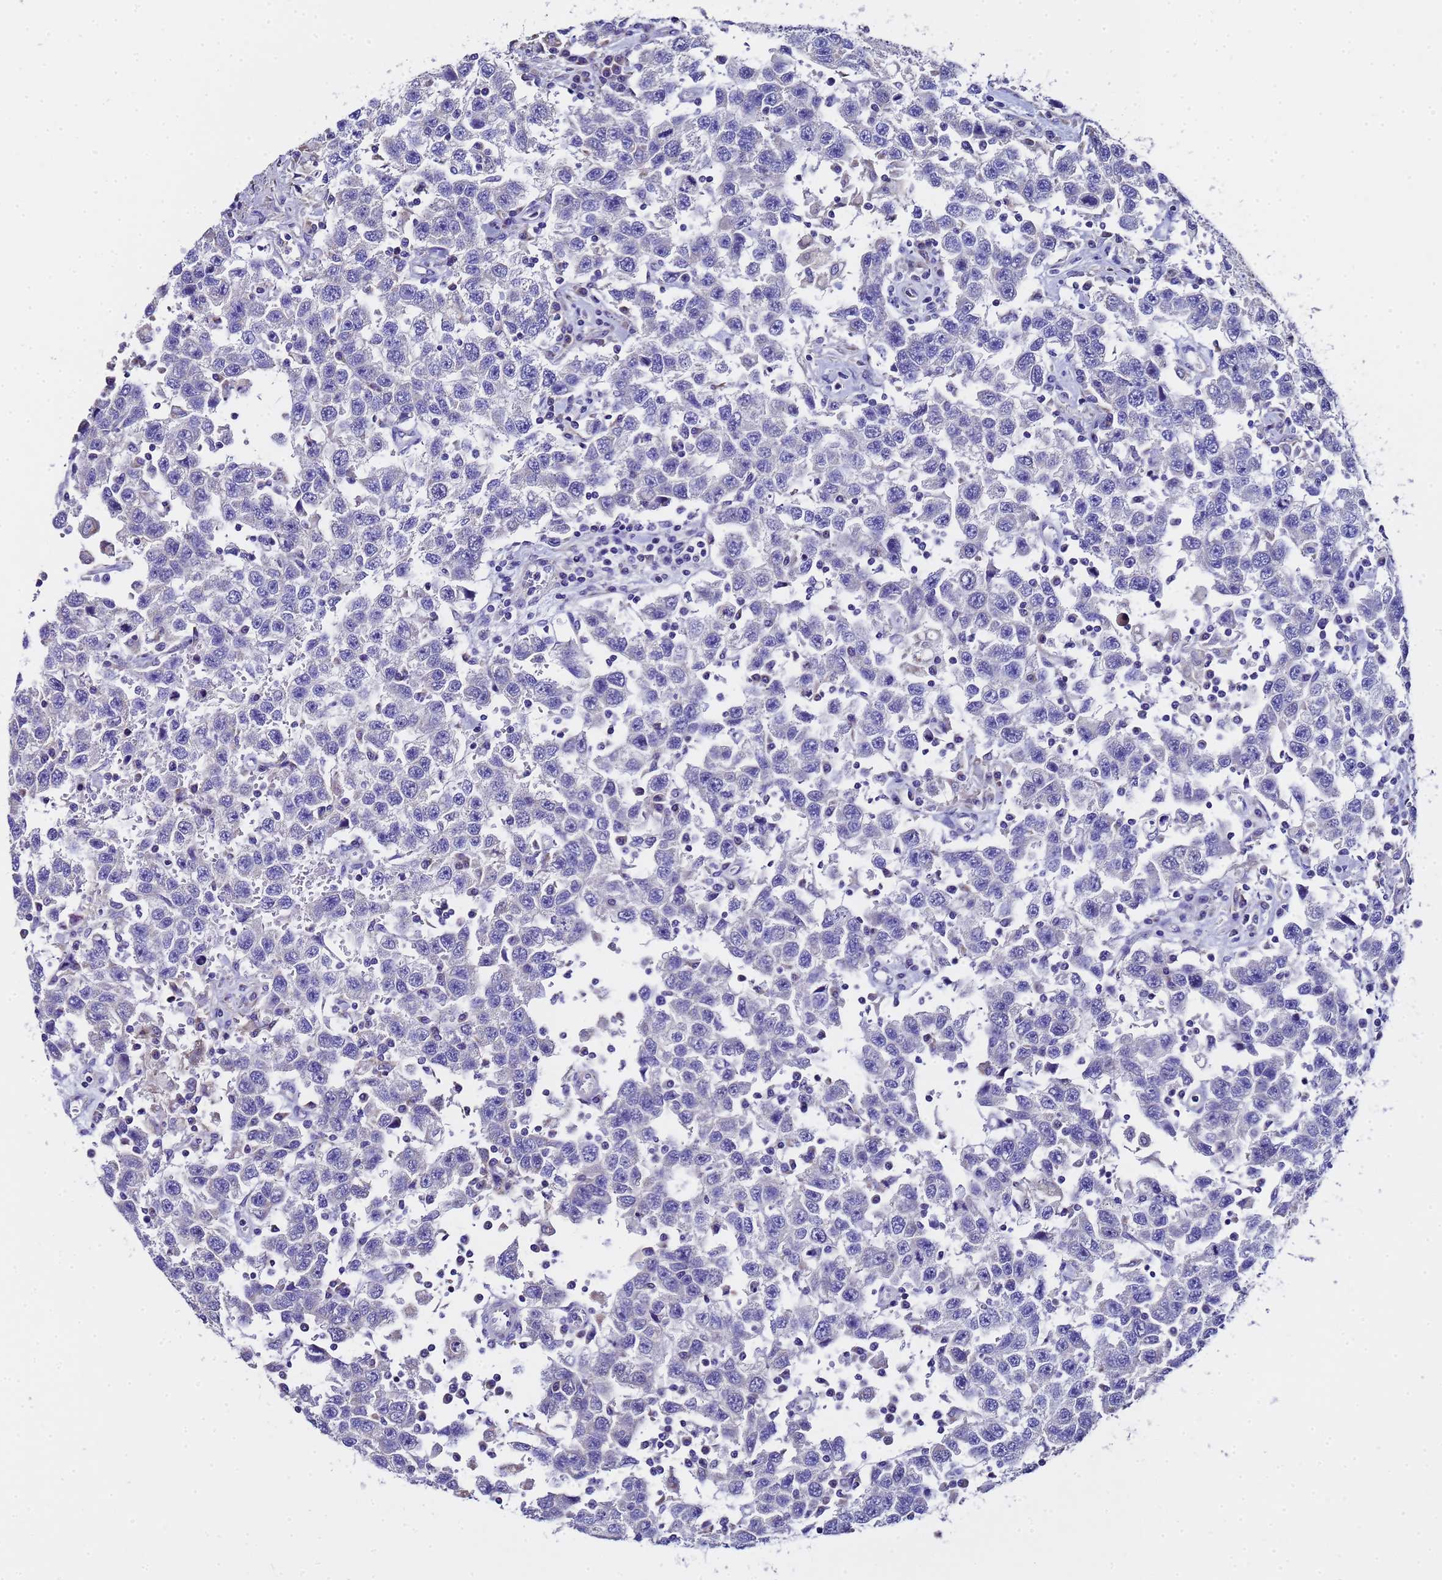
{"staining": {"intensity": "negative", "quantity": "none", "location": "none"}, "tissue": "testis cancer", "cell_type": "Tumor cells", "image_type": "cancer", "snomed": [{"axis": "morphology", "description": "Seminoma, NOS"}, {"axis": "topography", "description": "Testis"}], "caption": "Immunohistochemistry of seminoma (testis) exhibits no positivity in tumor cells.", "gene": "MRPS12", "patient": {"sex": "male", "age": 41}}